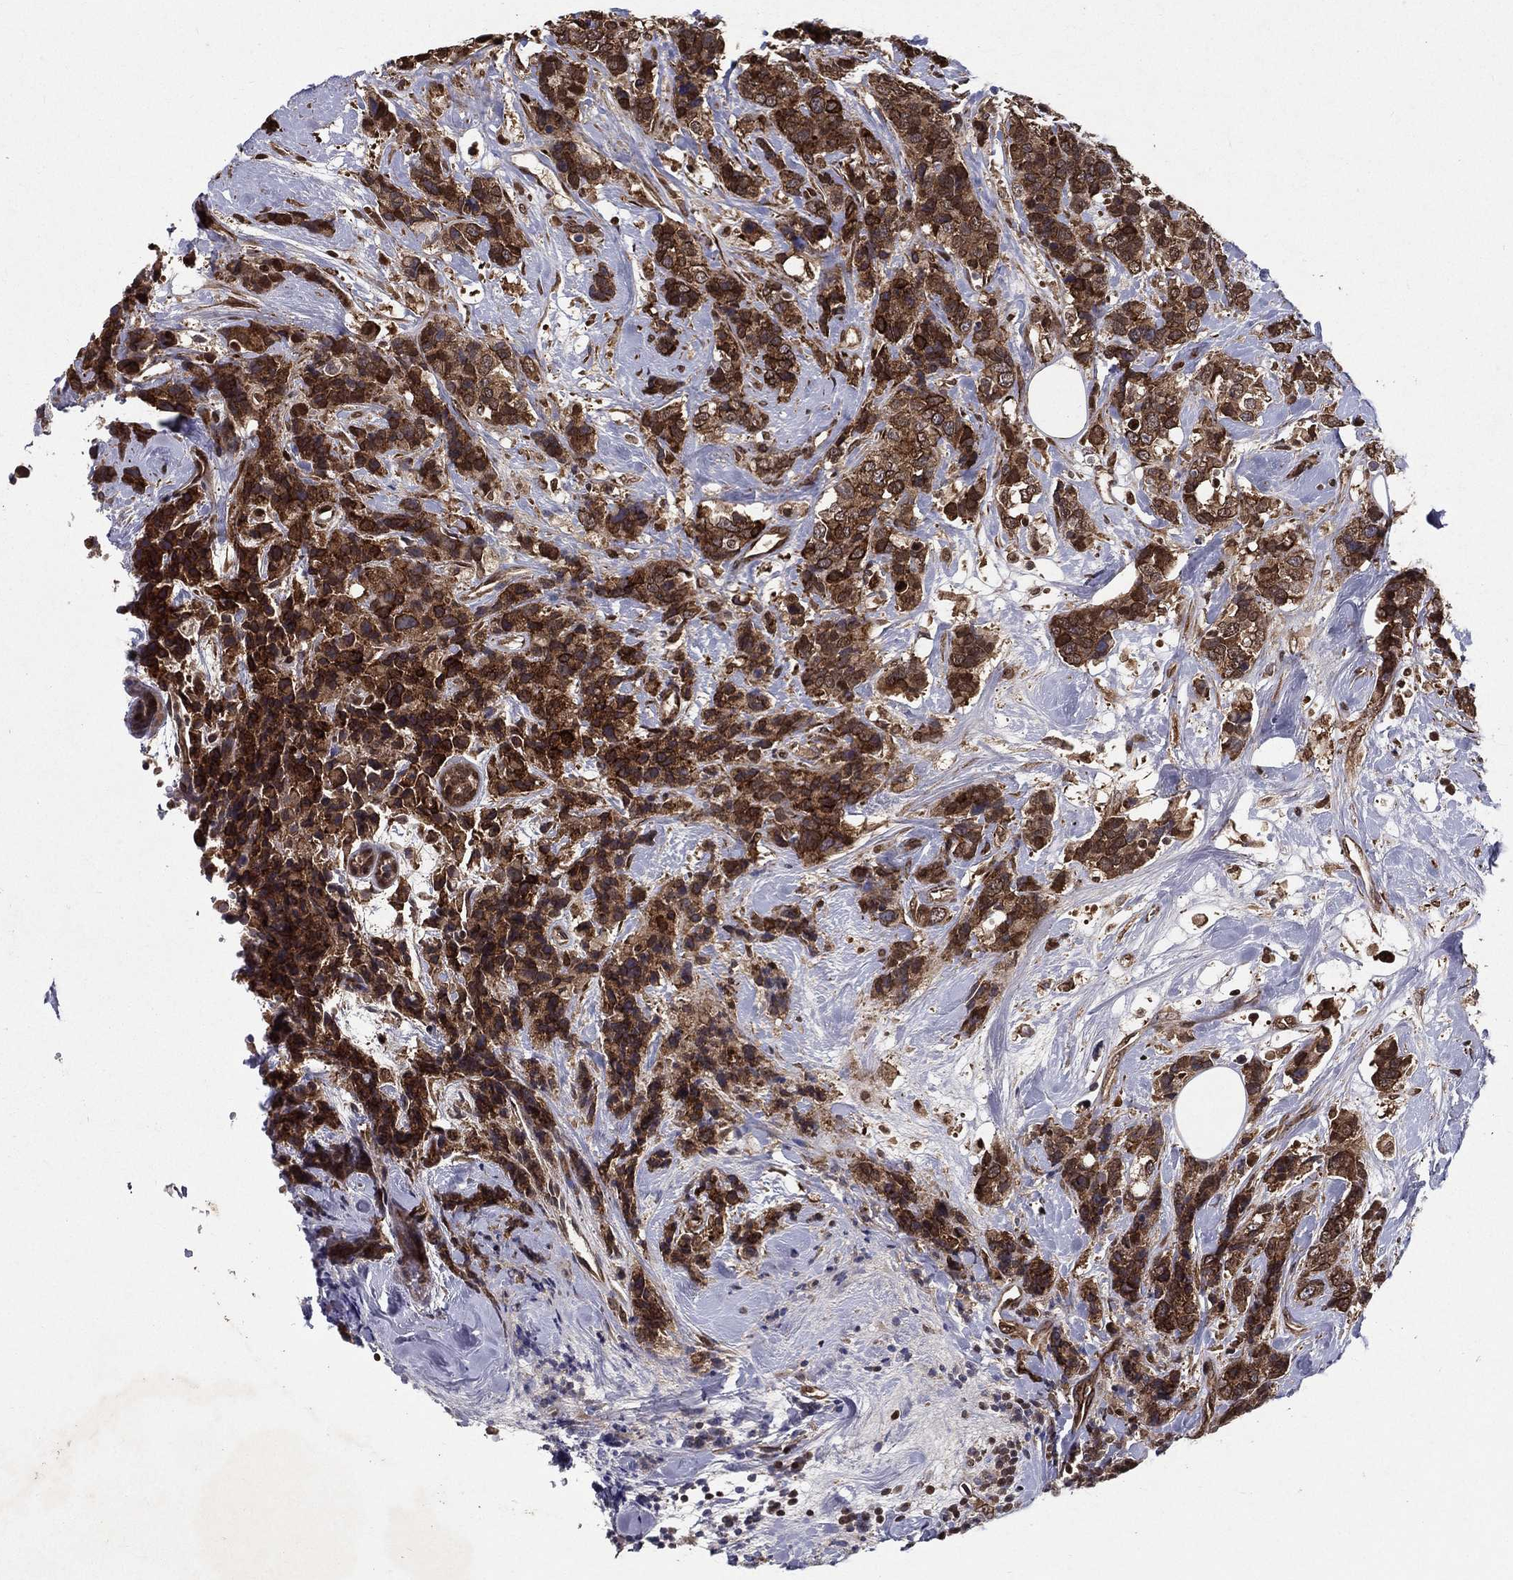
{"staining": {"intensity": "moderate", "quantity": ">75%", "location": "cytoplasmic/membranous"}, "tissue": "breast cancer", "cell_type": "Tumor cells", "image_type": "cancer", "snomed": [{"axis": "morphology", "description": "Lobular carcinoma"}, {"axis": "topography", "description": "Breast"}], "caption": "Tumor cells display medium levels of moderate cytoplasmic/membranous staining in about >75% of cells in human breast lobular carcinoma.", "gene": "CERS2", "patient": {"sex": "female", "age": 59}}